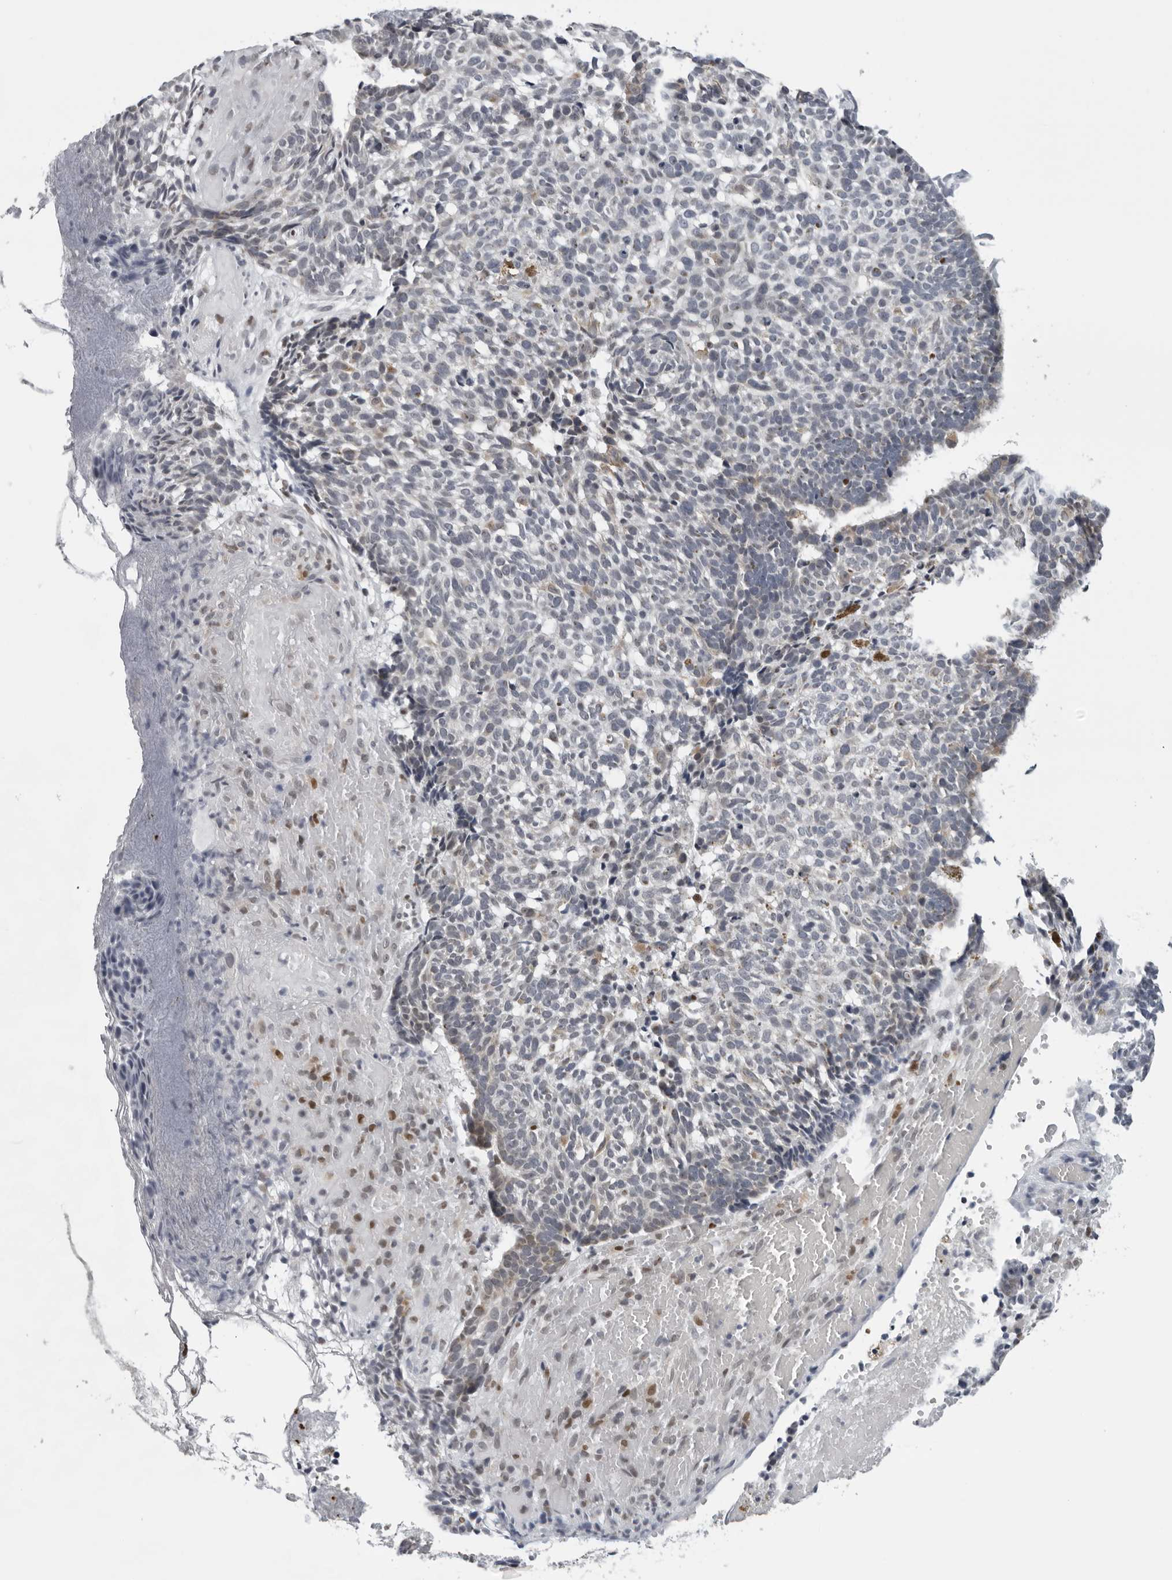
{"staining": {"intensity": "negative", "quantity": "none", "location": "none"}, "tissue": "skin cancer", "cell_type": "Tumor cells", "image_type": "cancer", "snomed": [{"axis": "morphology", "description": "Basal cell carcinoma"}, {"axis": "topography", "description": "Skin"}], "caption": "An IHC photomicrograph of skin basal cell carcinoma is shown. There is no staining in tumor cells of skin basal cell carcinoma.", "gene": "CPT2", "patient": {"sex": "male", "age": 85}}